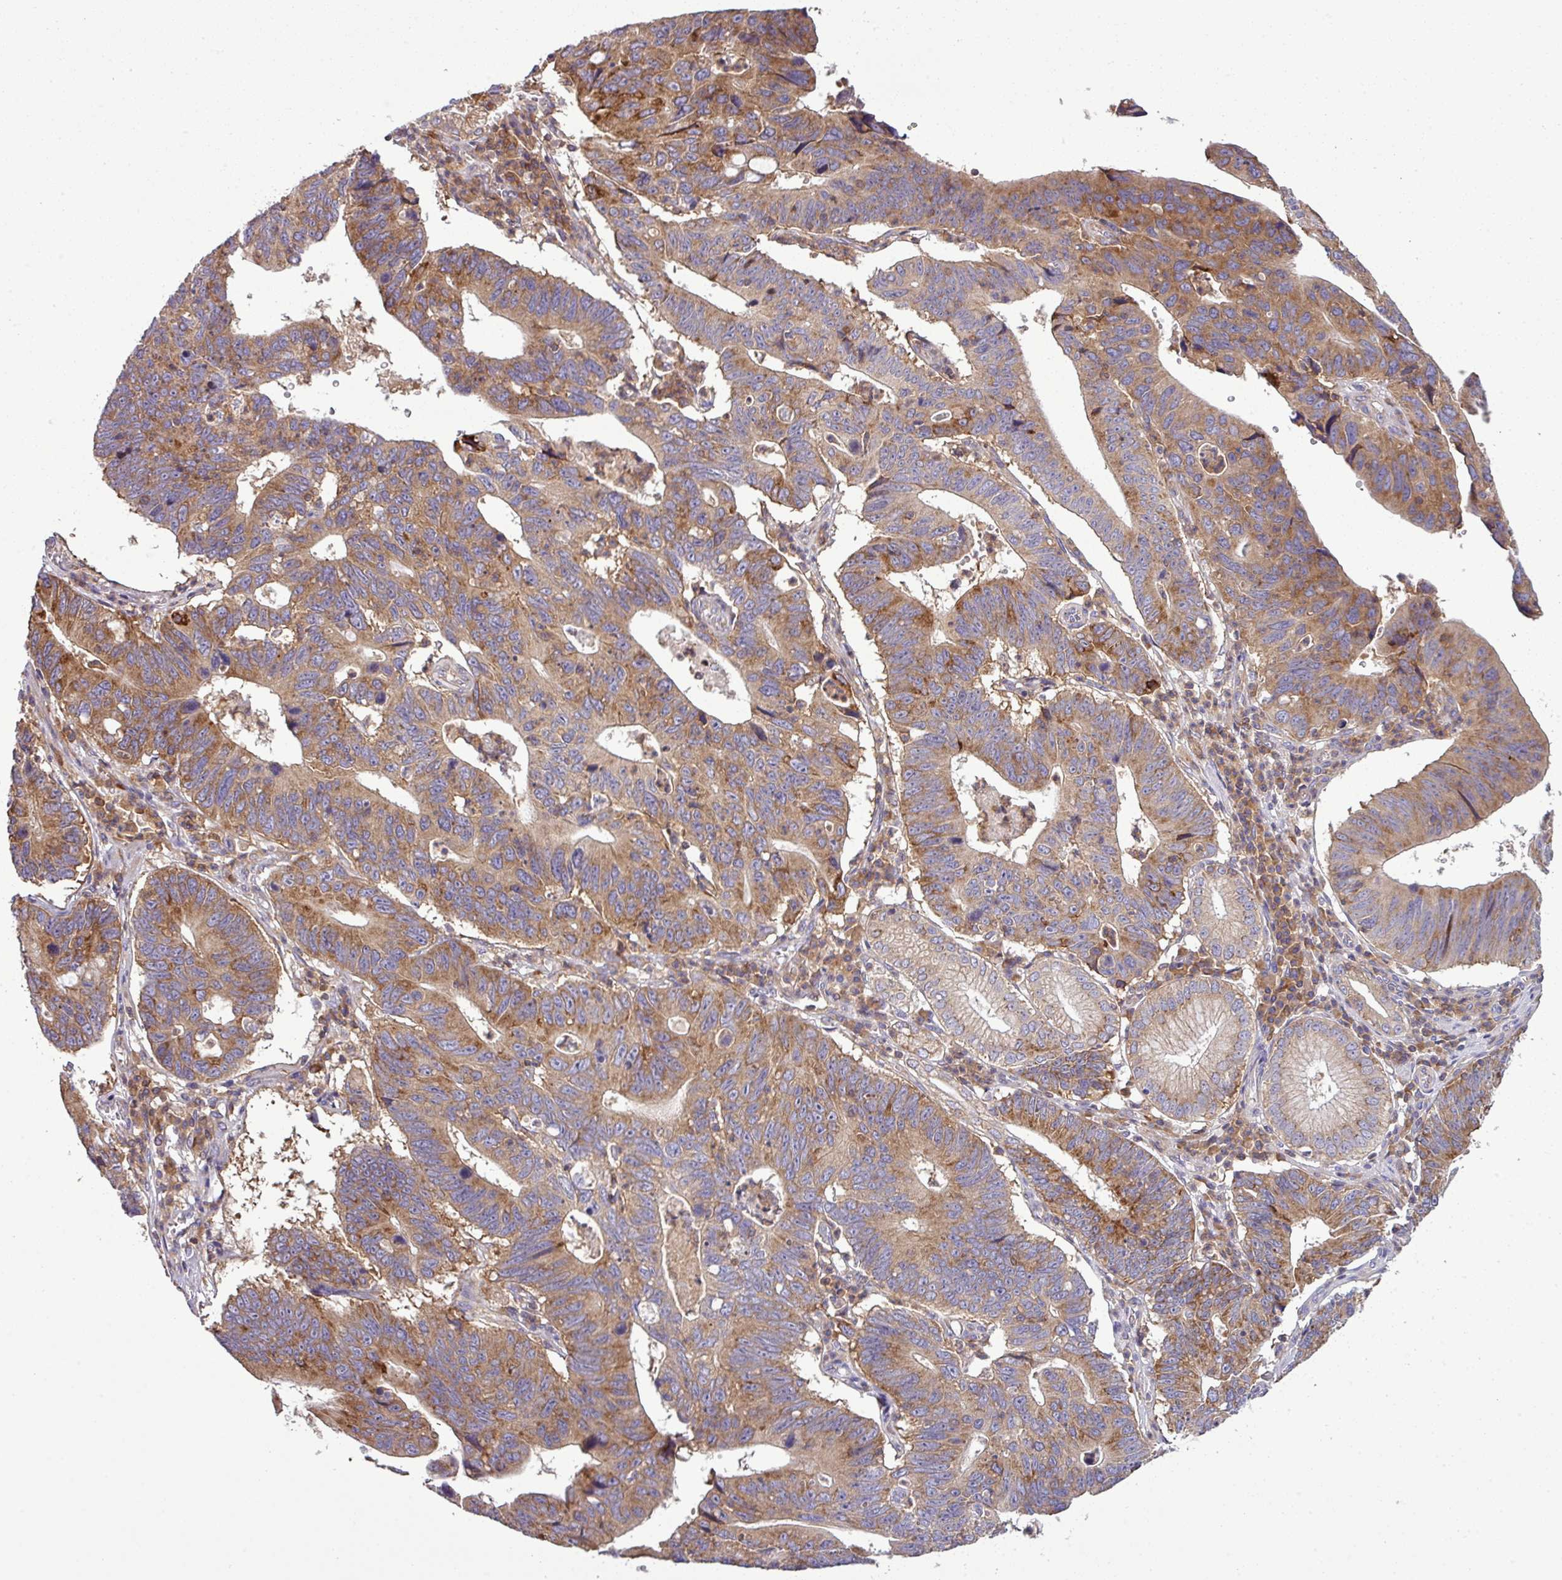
{"staining": {"intensity": "moderate", "quantity": ">75%", "location": "cytoplasmic/membranous"}, "tissue": "stomach cancer", "cell_type": "Tumor cells", "image_type": "cancer", "snomed": [{"axis": "morphology", "description": "Adenocarcinoma, NOS"}, {"axis": "topography", "description": "Stomach"}], "caption": "Tumor cells reveal medium levels of moderate cytoplasmic/membranous staining in about >75% of cells in stomach cancer.", "gene": "LRRC74B", "patient": {"sex": "male", "age": 59}}